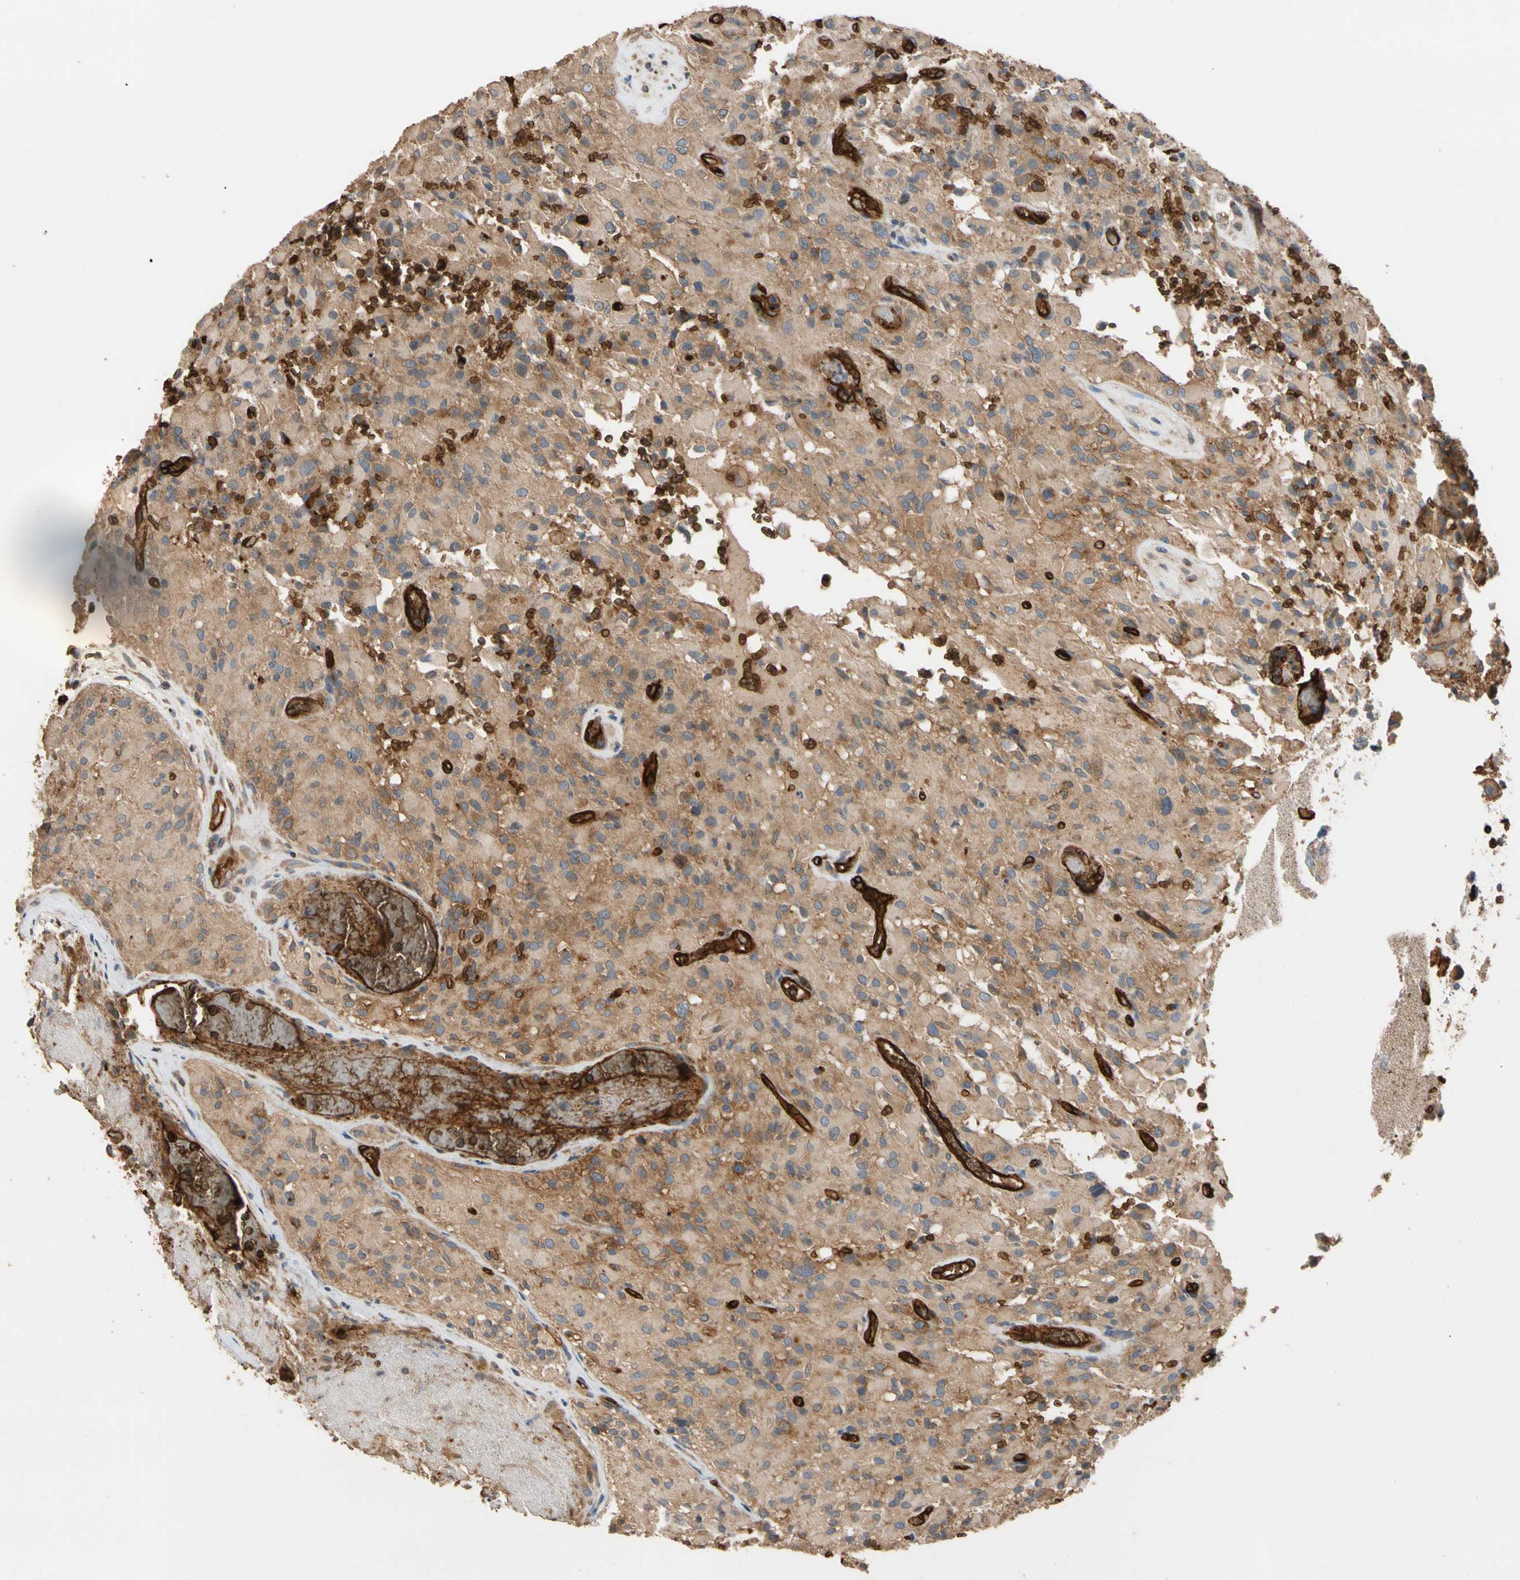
{"staining": {"intensity": "strong", "quantity": "25%-75%", "location": "cytoplasmic/membranous"}, "tissue": "glioma", "cell_type": "Tumor cells", "image_type": "cancer", "snomed": [{"axis": "morphology", "description": "Glioma, malignant, High grade"}, {"axis": "topography", "description": "Brain"}], "caption": "High-power microscopy captured an immunohistochemistry (IHC) image of high-grade glioma (malignant), revealing strong cytoplasmic/membranous positivity in approximately 25%-75% of tumor cells.", "gene": "RIOK2", "patient": {"sex": "male", "age": 71}}